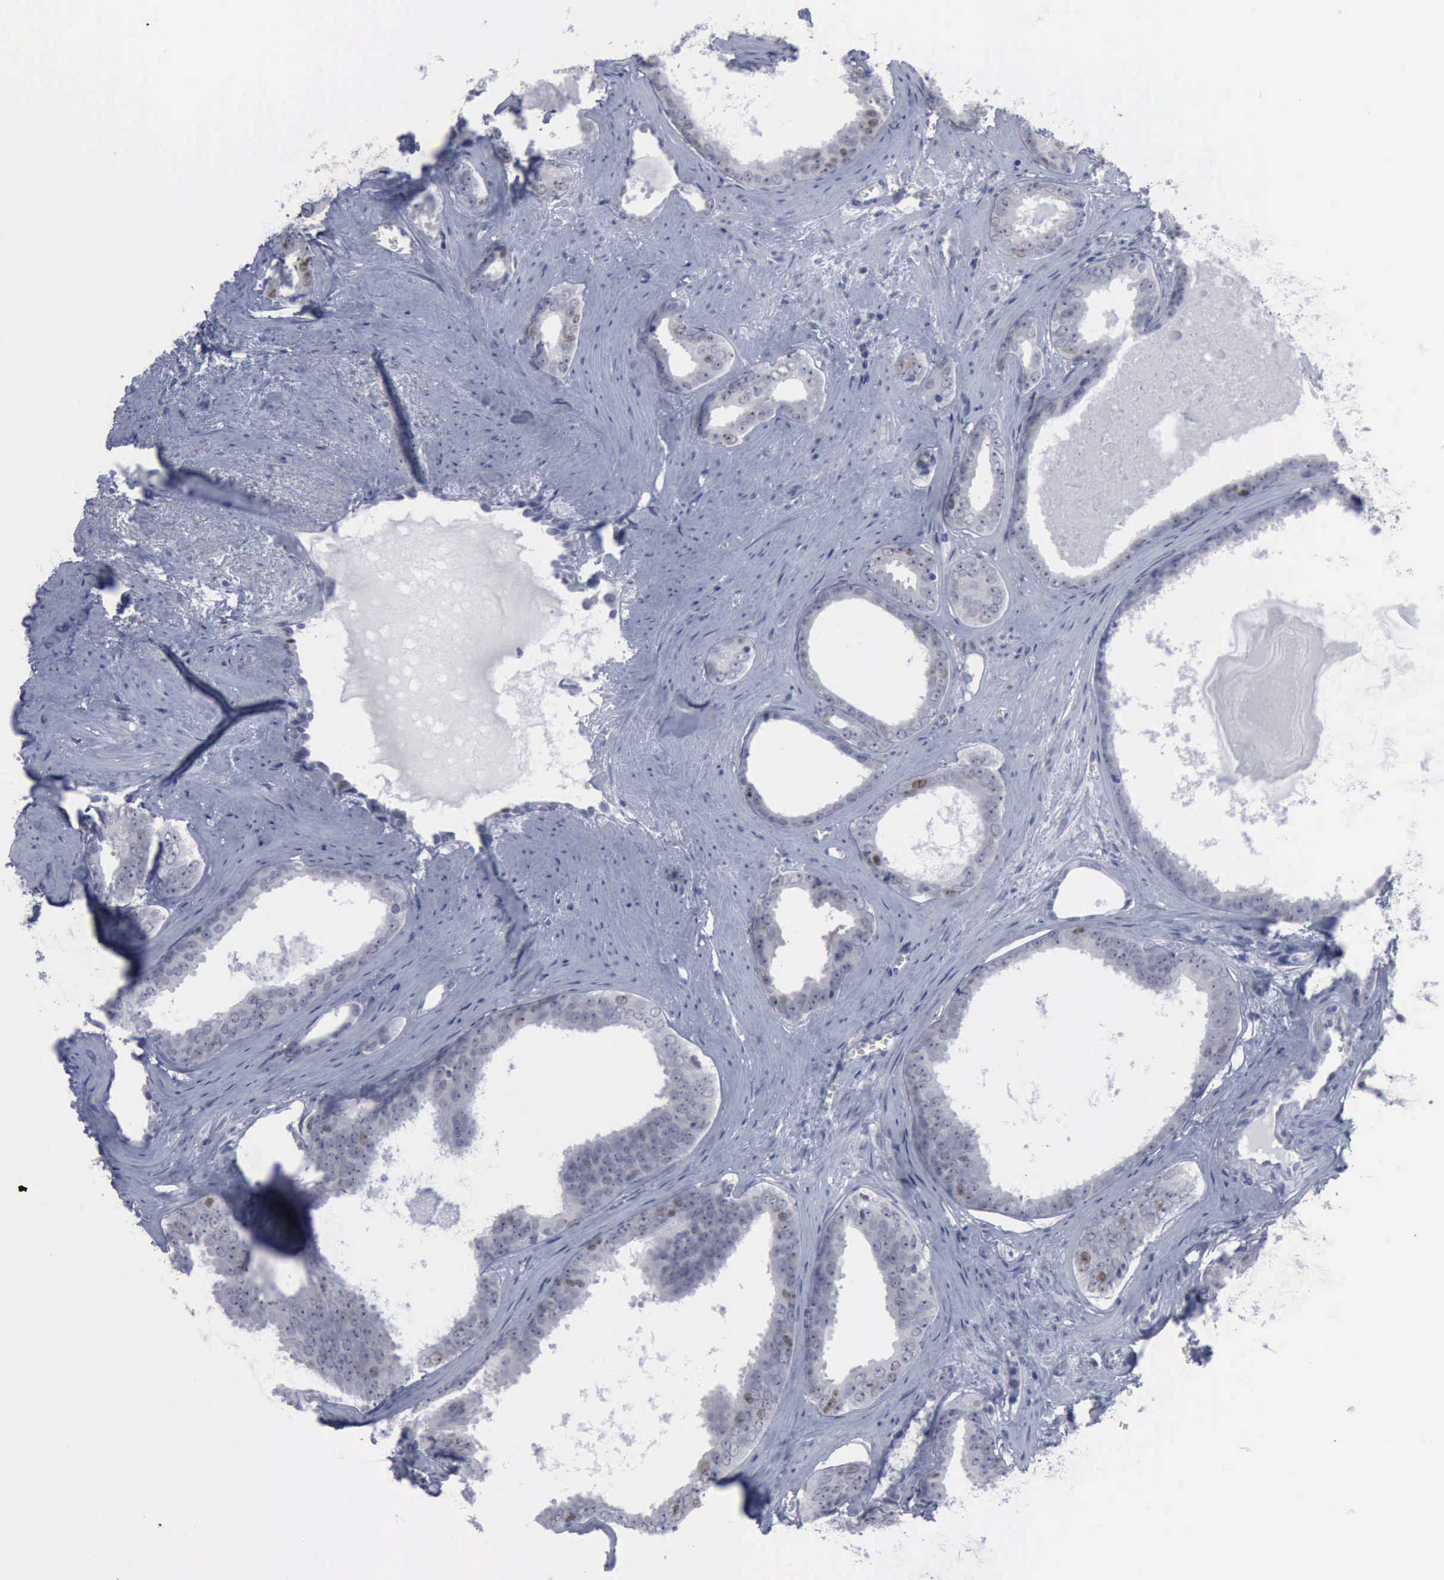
{"staining": {"intensity": "weak", "quantity": "<25%", "location": "cytoplasmic/membranous"}, "tissue": "prostate cancer", "cell_type": "Tumor cells", "image_type": "cancer", "snomed": [{"axis": "morphology", "description": "Adenocarcinoma, Medium grade"}, {"axis": "topography", "description": "Prostate"}], "caption": "There is no significant staining in tumor cells of prostate cancer (adenocarcinoma (medium-grade)).", "gene": "MCM5", "patient": {"sex": "male", "age": 79}}